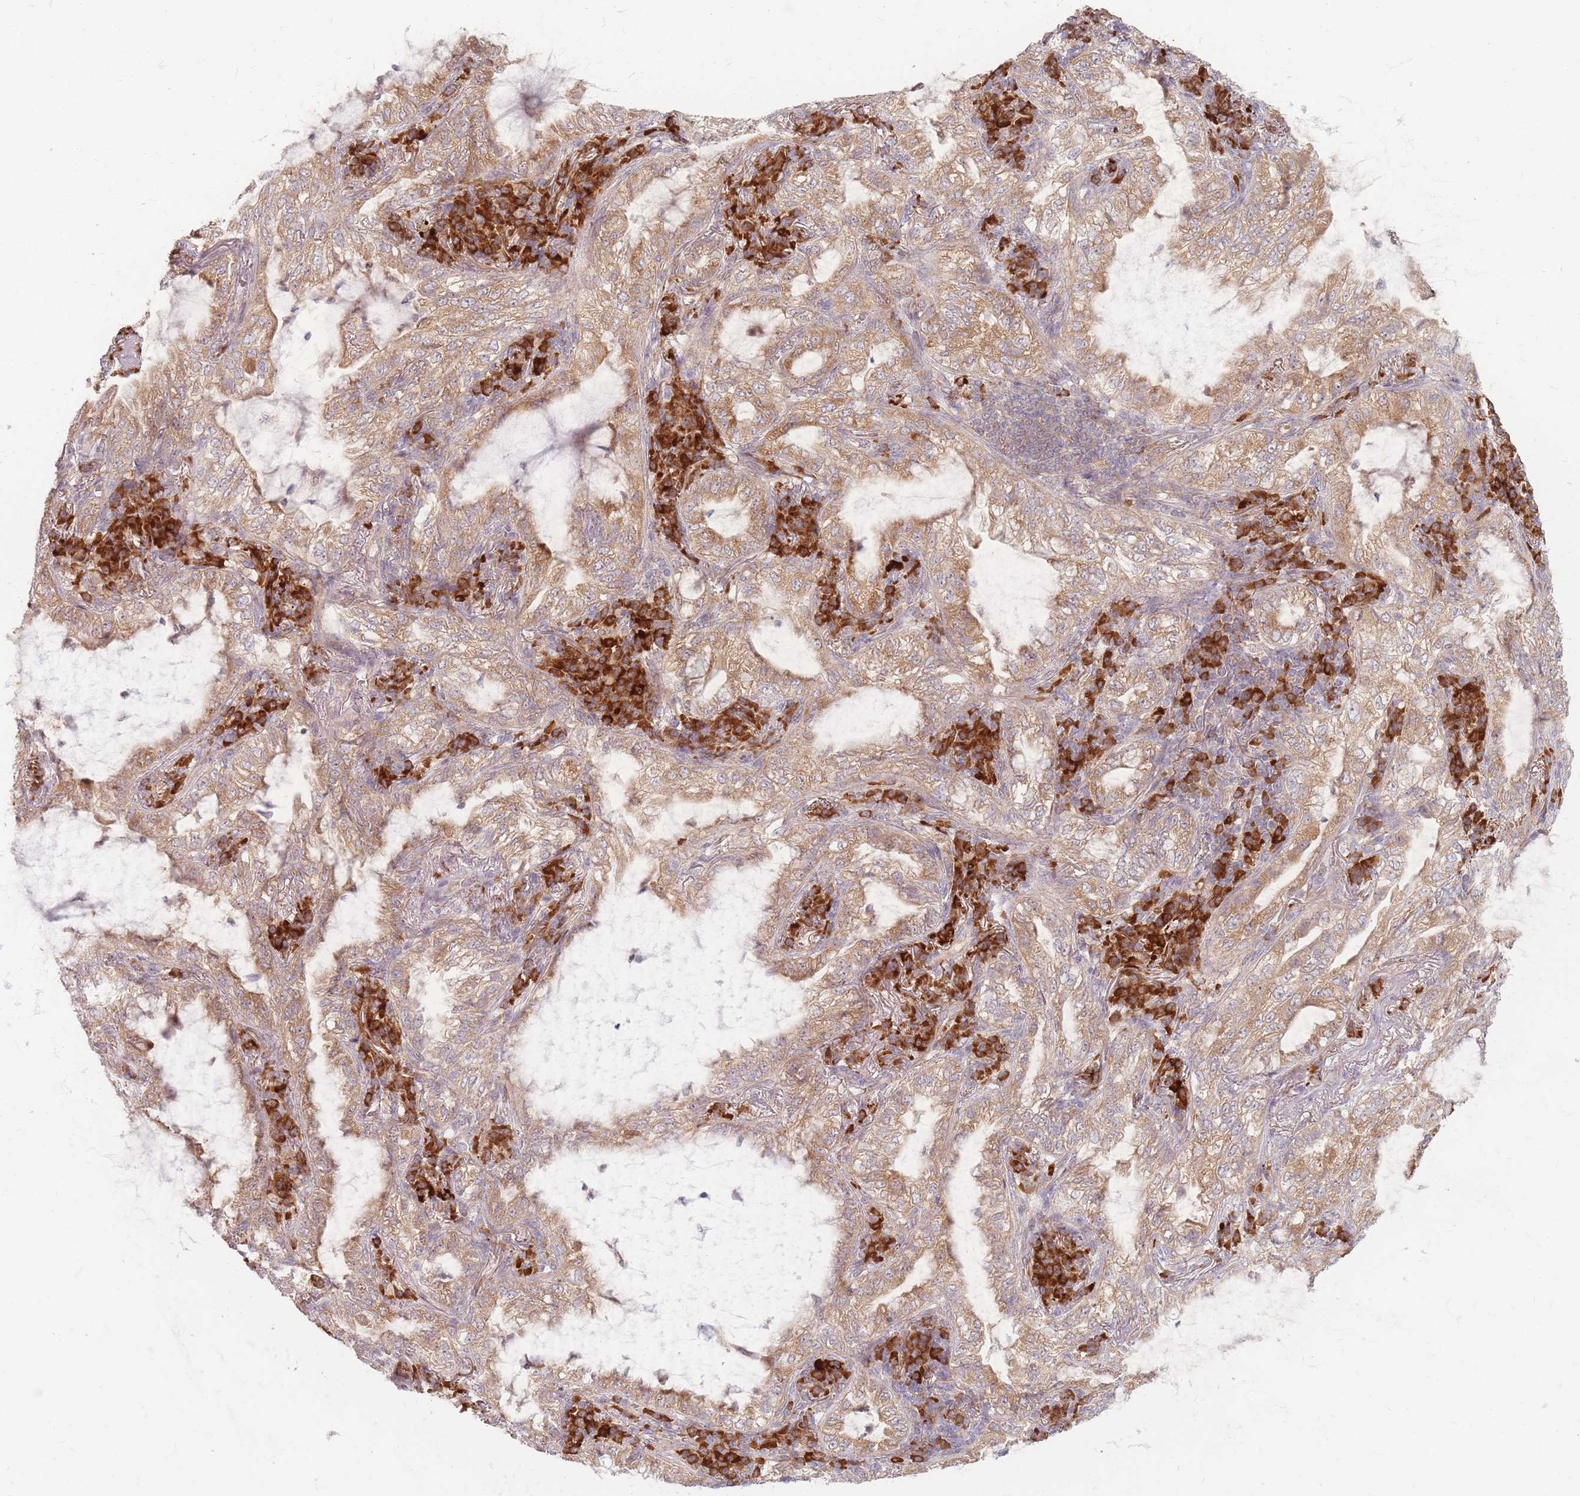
{"staining": {"intensity": "moderate", "quantity": ">75%", "location": "cytoplasmic/membranous"}, "tissue": "lung cancer", "cell_type": "Tumor cells", "image_type": "cancer", "snomed": [{"axis": "morphology", "description": "Adenocarcinoma, NOS"}, {"axis": "topography", "description": "Lung"}], "caption": "A photomicrograph of lung cancer stained for a protein demonstrates moderate cytoplasmic/membranous brown staining in tumor cells.", "gene": "SMIM14", "patient": {"sex": "female", "age": 73}}